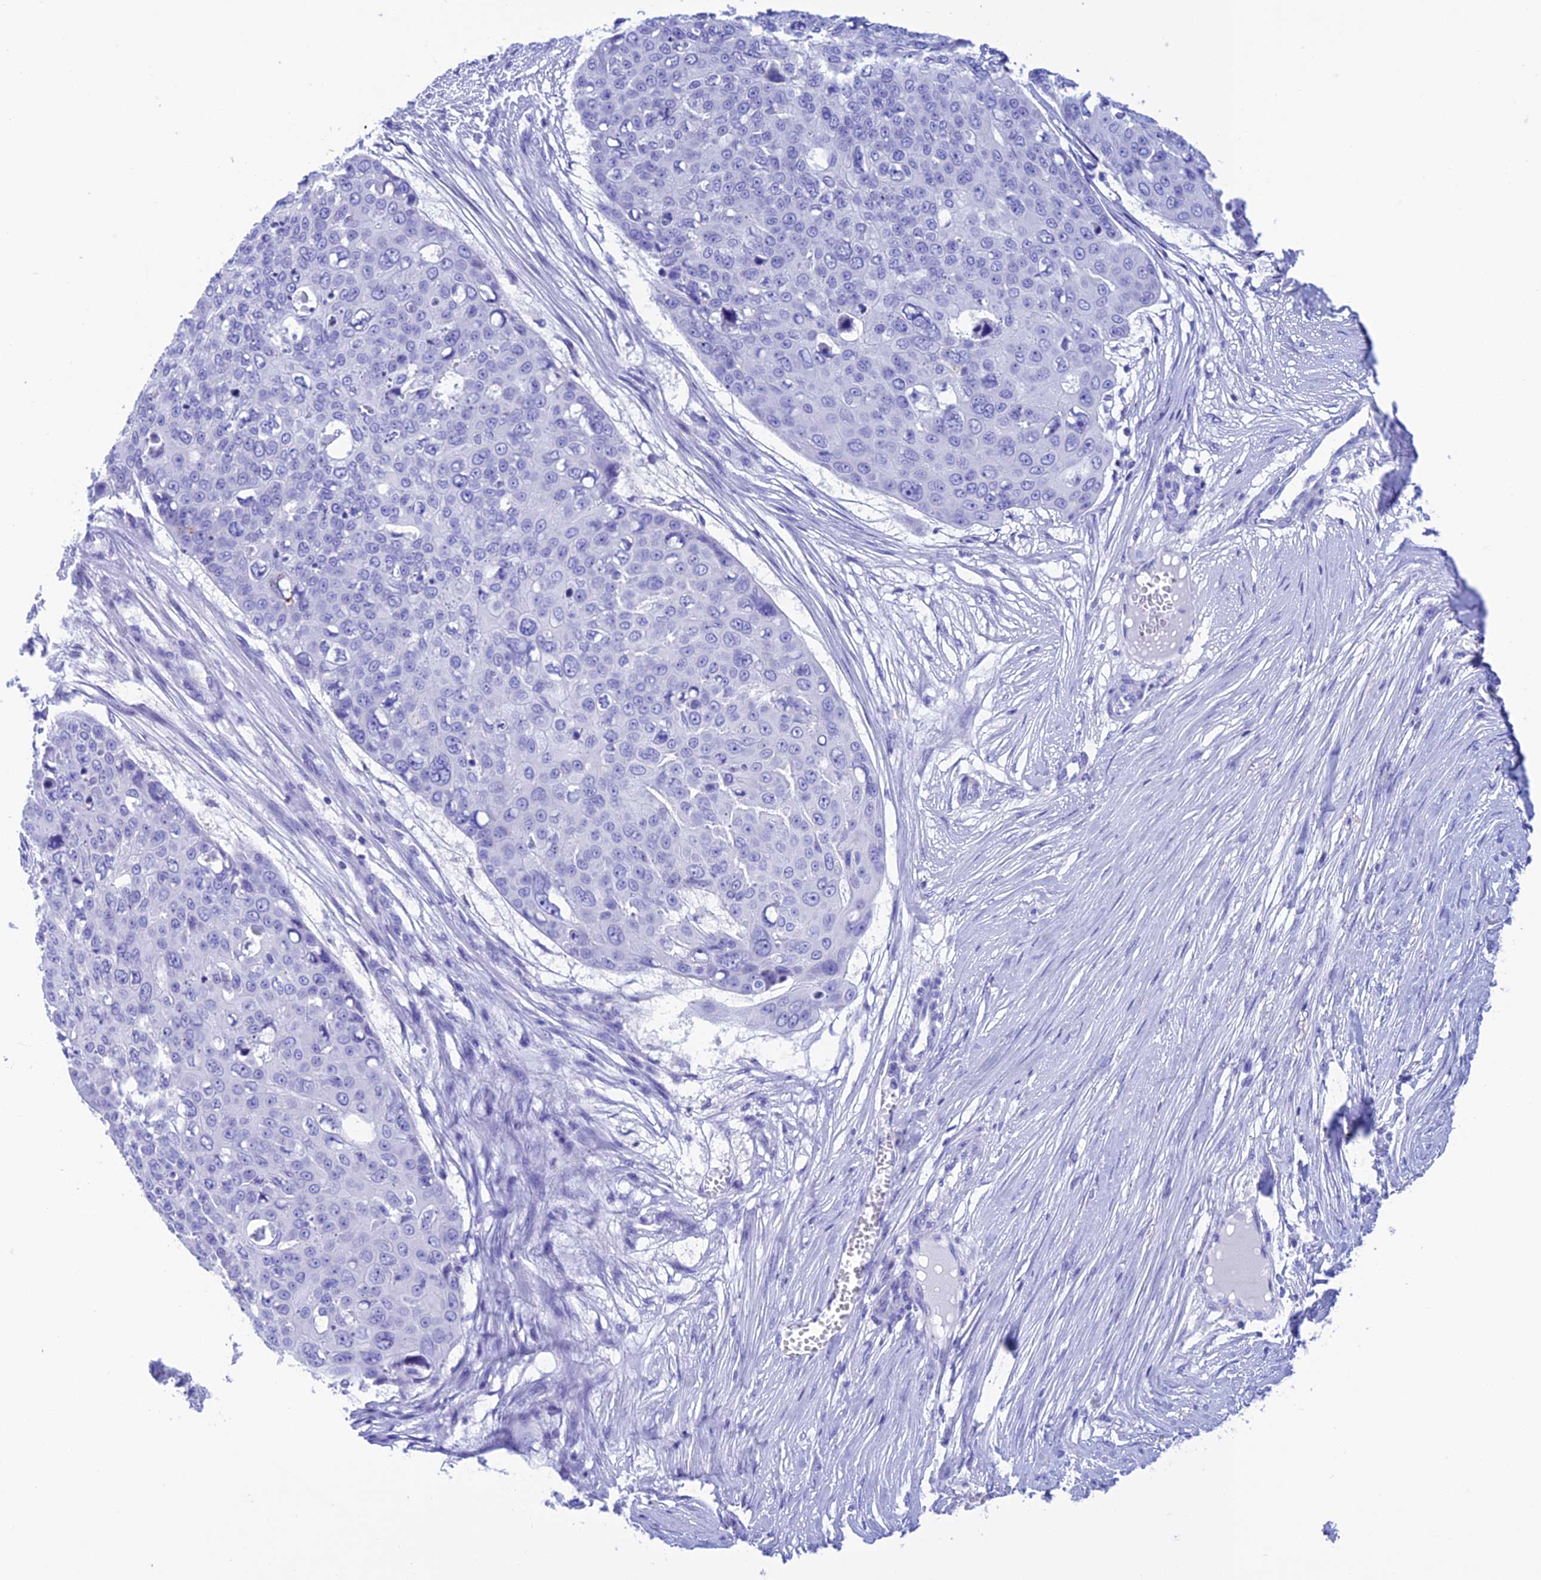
{"staining": {"intensity": "negative", "quantity": "none", "location": "none"}, "tissue": "skin cancer", "cell_type": "Tumor cells", "image_type": "cancer", "snomed": [{"axis": "morphology", "description": "Squamous cell carcinoma, NOS"}, {"axis": "topography", "description": "Skin"}], "caption": "Protein analysis of skin cancer shows no significant staining in tumor cells.", "gene": "NXPE4", "patient": {"sex": "male", "age": 71}}